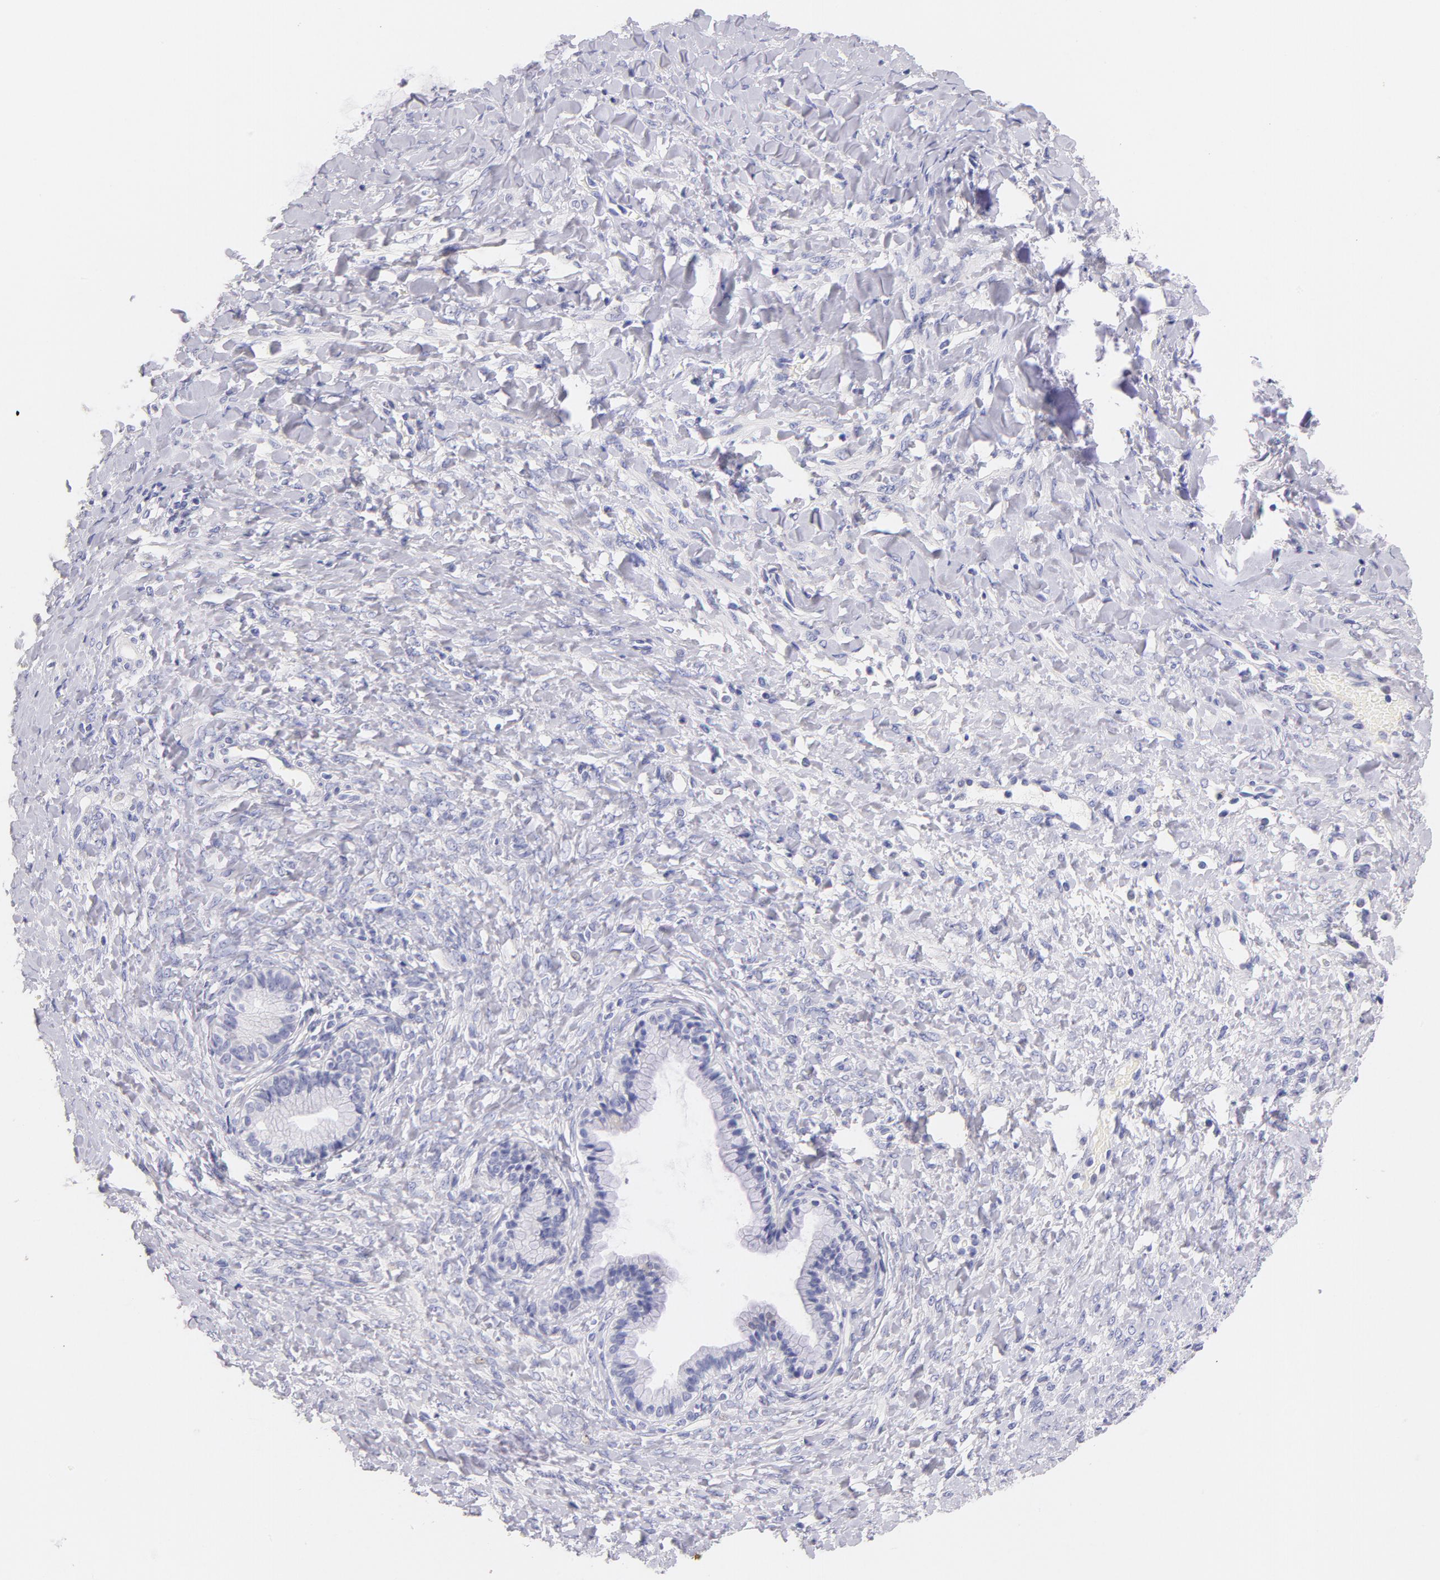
{"staining": {"intensity": "negative", "quantity": "none", "location": "none"}, "tissue": "ovarian cancer", "cell_type": "Tumor cells", "image_type": "cancer", "snomed": [{"axis": "morphology", "description": "Cystadenocarcinoma, mucinous, NOS"}, {"axis": "topography", "description": "Ovary"}], "caption": "This is an IHC micrograph of human ovarian mucinous cystadenocarcinoma. There is no staining in tumor cells.", "gene": "CD44", "patient": {"sex": "female", "age": 41}}